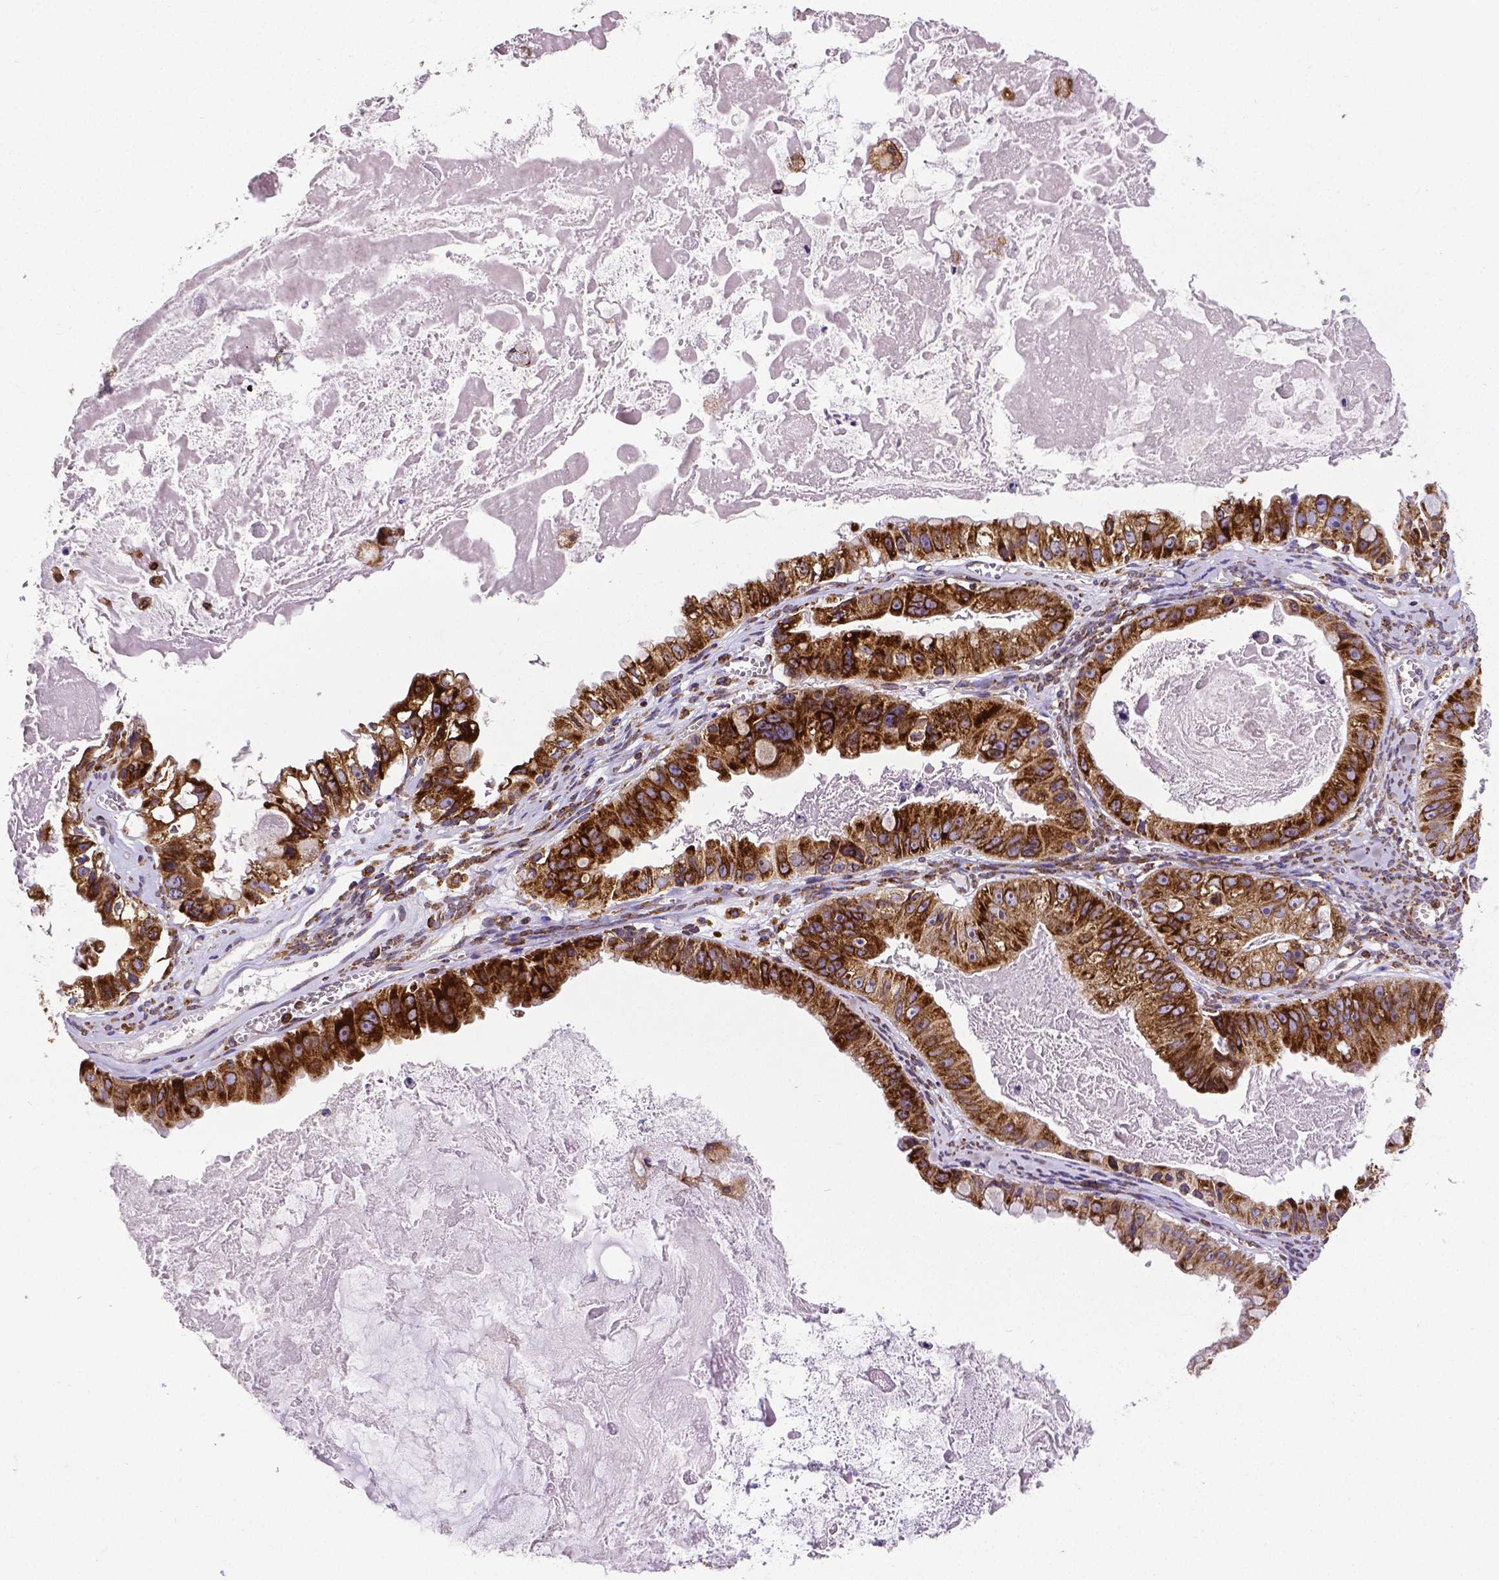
{"staining": {"intensity": "strong", "quantity": ">75%", "location": "cytoplasmic/membranous"}, "tissue": "ovarian cancer", "cell_type": "Tumor cells", "image_type": "cancer", "snomed": [{"axis": "morphology", "description": "Cystadenocarcinoma, mucinous, NOS"}, {"axis": "topography", "description": "Ovary"}], "caption": "High-magnification brightfield microscopy of ovarian cancer (mucinous cystadenocarcinoma) stained with DAB (brown) and counterstained with hematoxylin (blue). tumor cells exhibit strong cytoplasmic/membranous expression is identified in about>75% of cells.", "gene": "MTDH", "patient": {"sex": "female", "age": 61}}